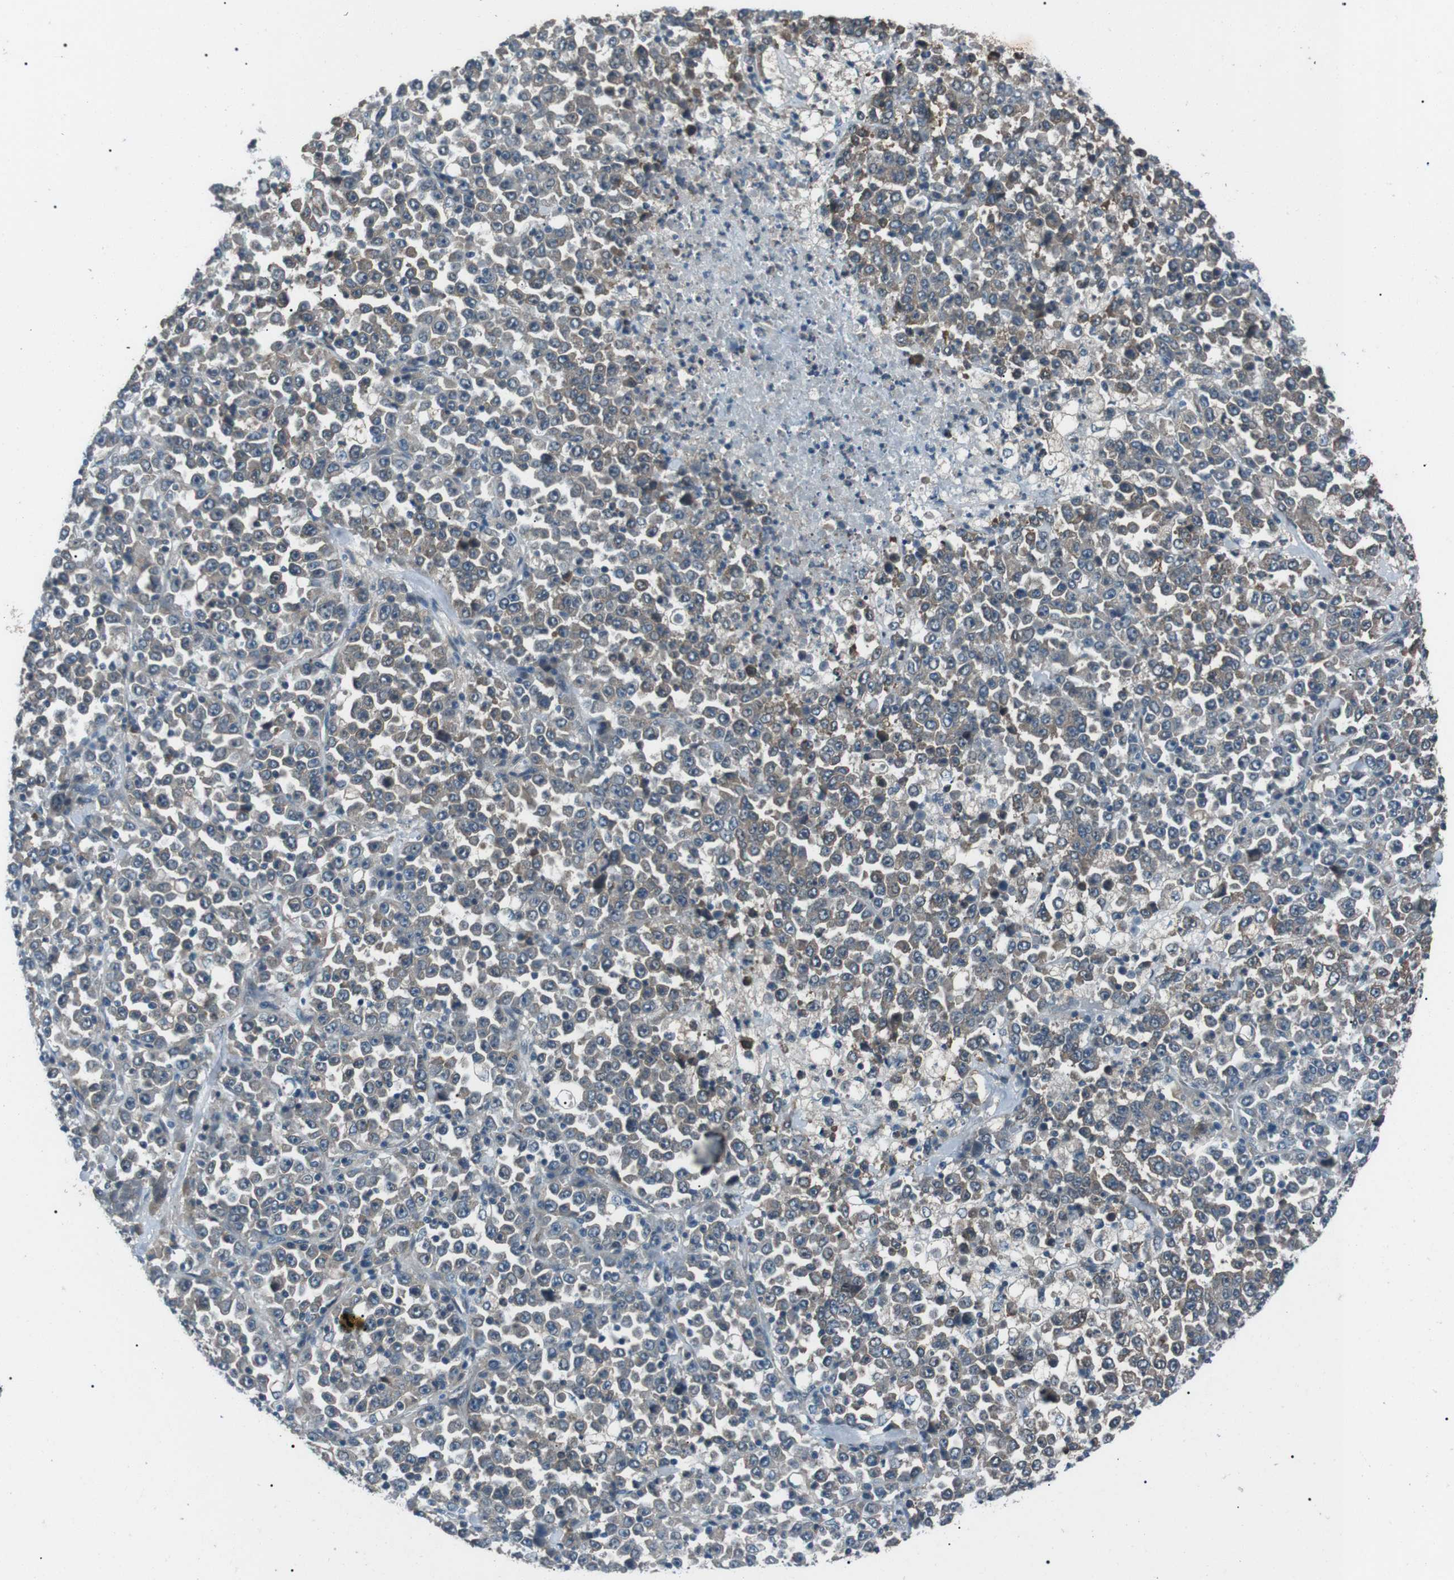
{"staining": {"intensity": "negative", "quantity": "none", "location": "none"}, "tissue": "stomach cancer", "cell_type": "Tumor cells", "image_type": "cancer", "snomed": [{"axis": "morphology", "description": "Normal tissue, NOS"}, {"axis": "morphology", "description": "Adenocarcinoma, NOS"}, {"axis": "topography", "description": "Stomach, upper"}, {"axis": "topography", "description": "Stomach"}], "caption": "An IHC photomicrograph of adenocarcinoma (stomach) is shown. There is no staining in tumor cells of adenocarcinoma (stomach).", "gene": "LRIG2", "patient": {"sex": "male", "age": 59}}